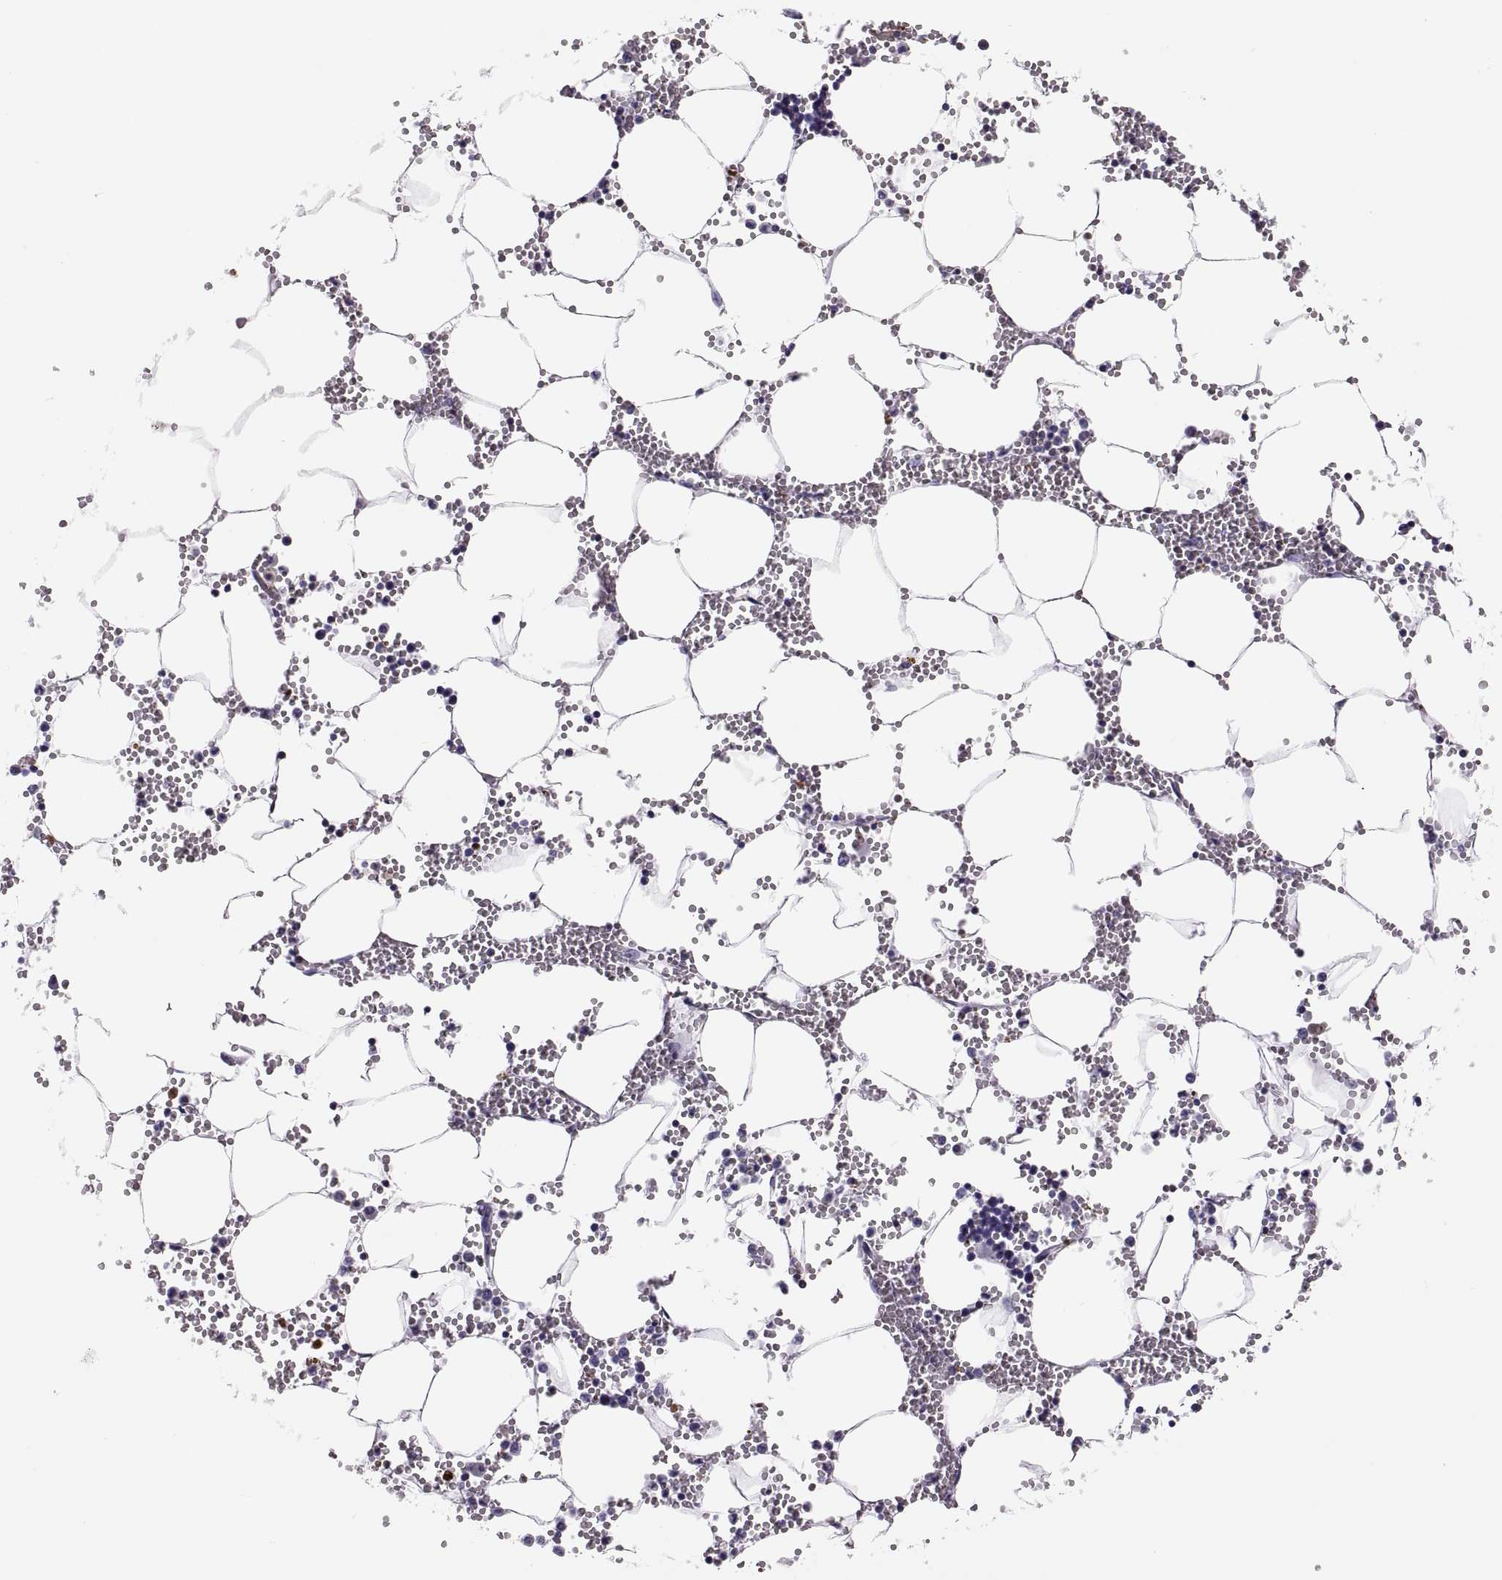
{"staining": {"intensity": "moderate", "quantity": "<25%", "location": "cytoplasmic/membranous"}, "tissue": "bone marrow", "cell_type": "Hematopoietic cells", "image_type": "normal", "snomed": [{"axis": "morphology", "description": "Normal tissue, NOS"}, {"axis": "topography", "description": "Bone marrow"}], "caption": "A photomicrograph of bone marrow stained for a protein reveals moderate cytoplasmic/membranous brown staining in hematopoietic cells. Immunohistochemistry stains the protein of interest in brown and the nuclei are stained blue.", "gene": "TTC21A", "patient": {"sex": "male", "age": 54}}